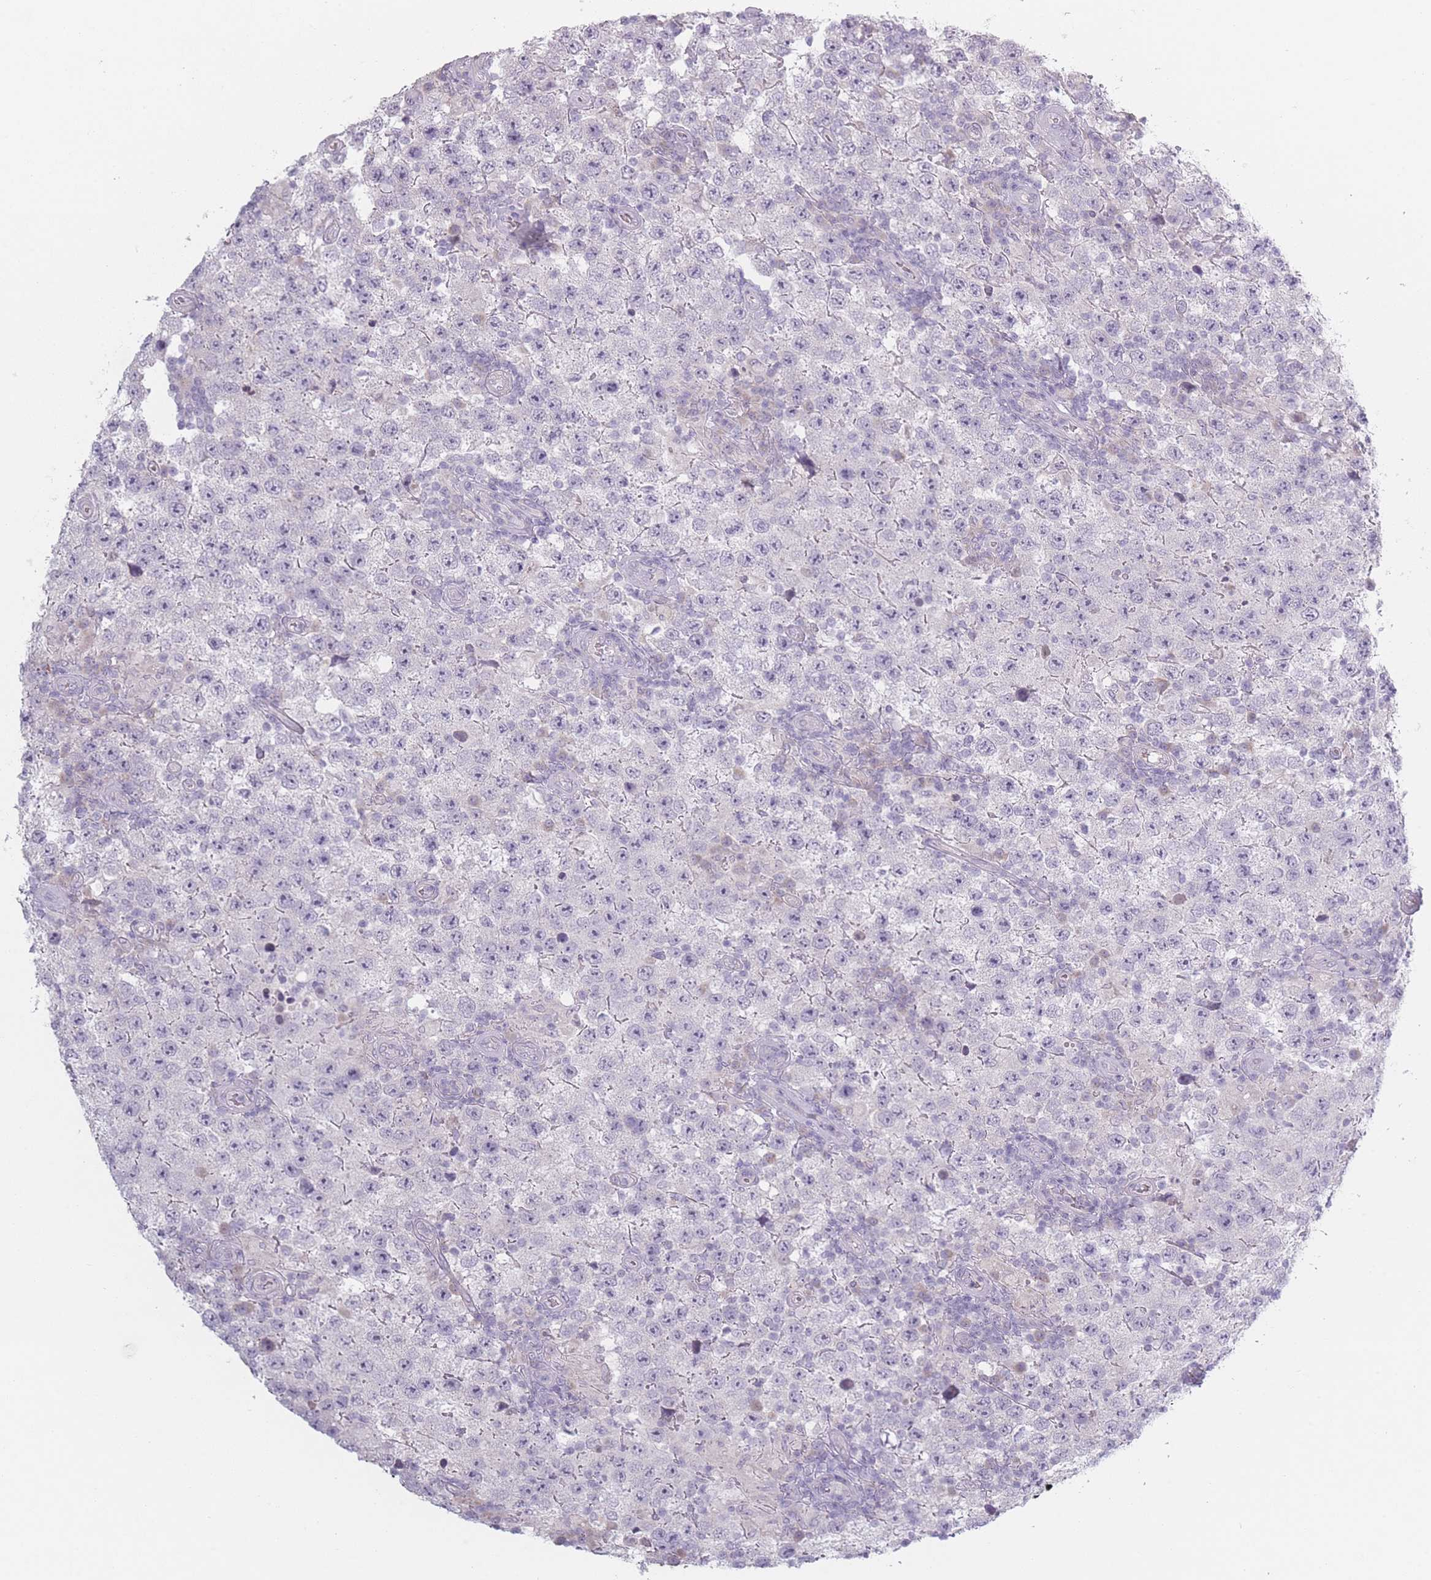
{"staining": {"intensity": "negative", "quantity": "none", "location": "none"}, "tissue": "testis cancer", "cell_type": "Tumor cells", "image_type": "cancer", "snomed": [{"axis": "morphology", "description": "Normal tissue, NOS"}, {"axis": "morphology", "description": "Urothelial carcinoma, High grade"}, {"axis": "morphology", "description": "Seminoma, NOS"}, {"axis": "morphology", "description": "Carcinoma, Embryonal, NOS"}, {"axis": "topography", "description": "Urinary bladder"}, {"axis": "topography", "description": "Testis"}], "caption": "IHC micrograph of neoplastic tissue: testis cancer (urothelial carcinoma (high-grade)) stained with DAB (3,3'-diaminobenzidine) reveals no significant protein staining in tumor cells. (Stains: DAB immunohistochemistry (IHC) with hematoxylin counter stain, Microscopy: brightfield microscopy at high magnification).", "gene": "RASL10B", "patient": {"sex": "male", "age": 41}}